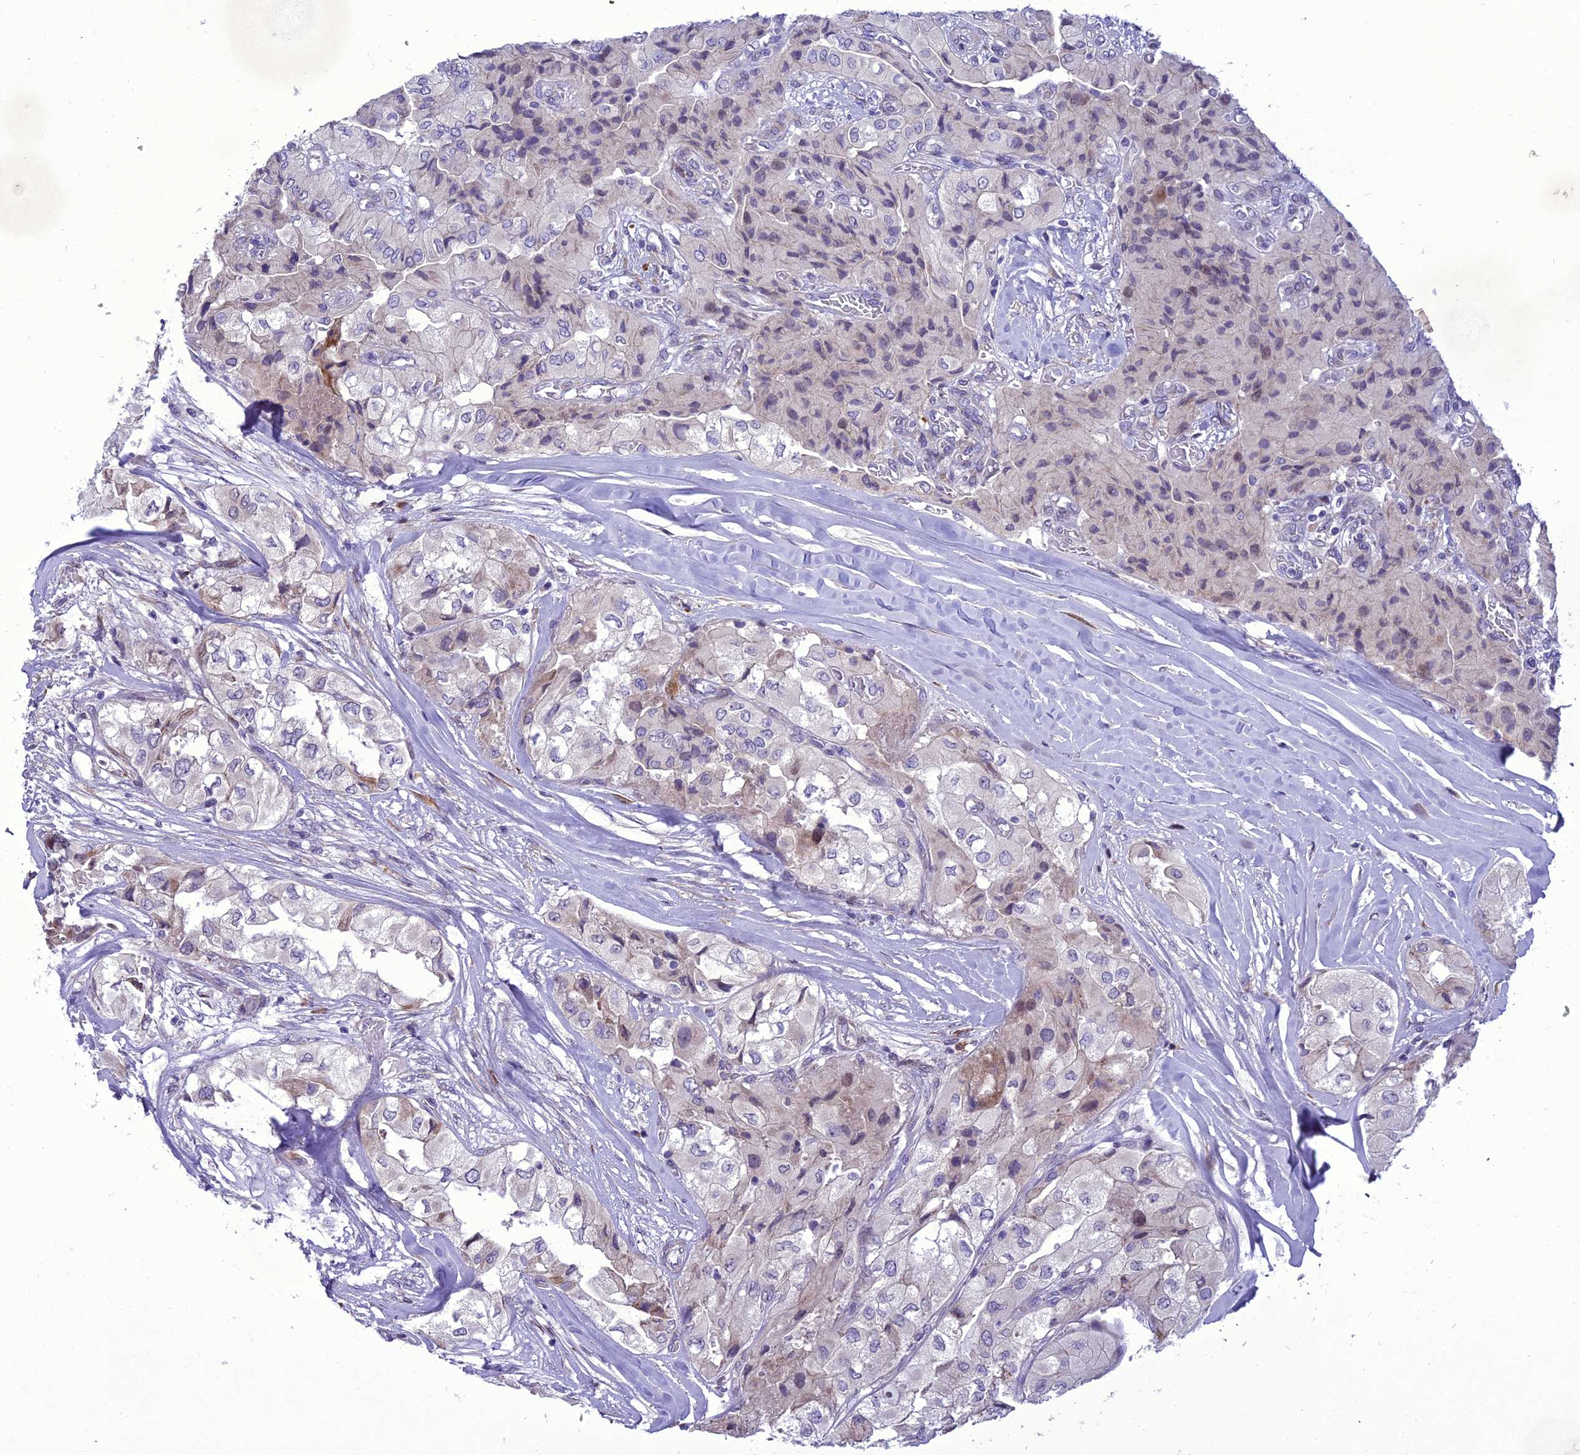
{"staining": {"intensity": "negative", "quantity": "none", "location": "none"}, "tissue": "head and neck cancer", "cell_type": "Tumor cells", "image_type": "cancer", "snomed": [{"axis": "morphology", "description": "Adenocarcinoma, NOS"}, {"axis": "topography", "description": "Head-Neck"}], "caption": "A histopathology image of human head and neck adenocarcinoma is negative for staining in tumor cells. (DAB (3,3'-diaminobenzidine) immunohistochemistry (IHC) visualized using brightfield microscopy, high magnification).", "gene": "NEURL2", "patient": {"sex": "male", "age": 66}}